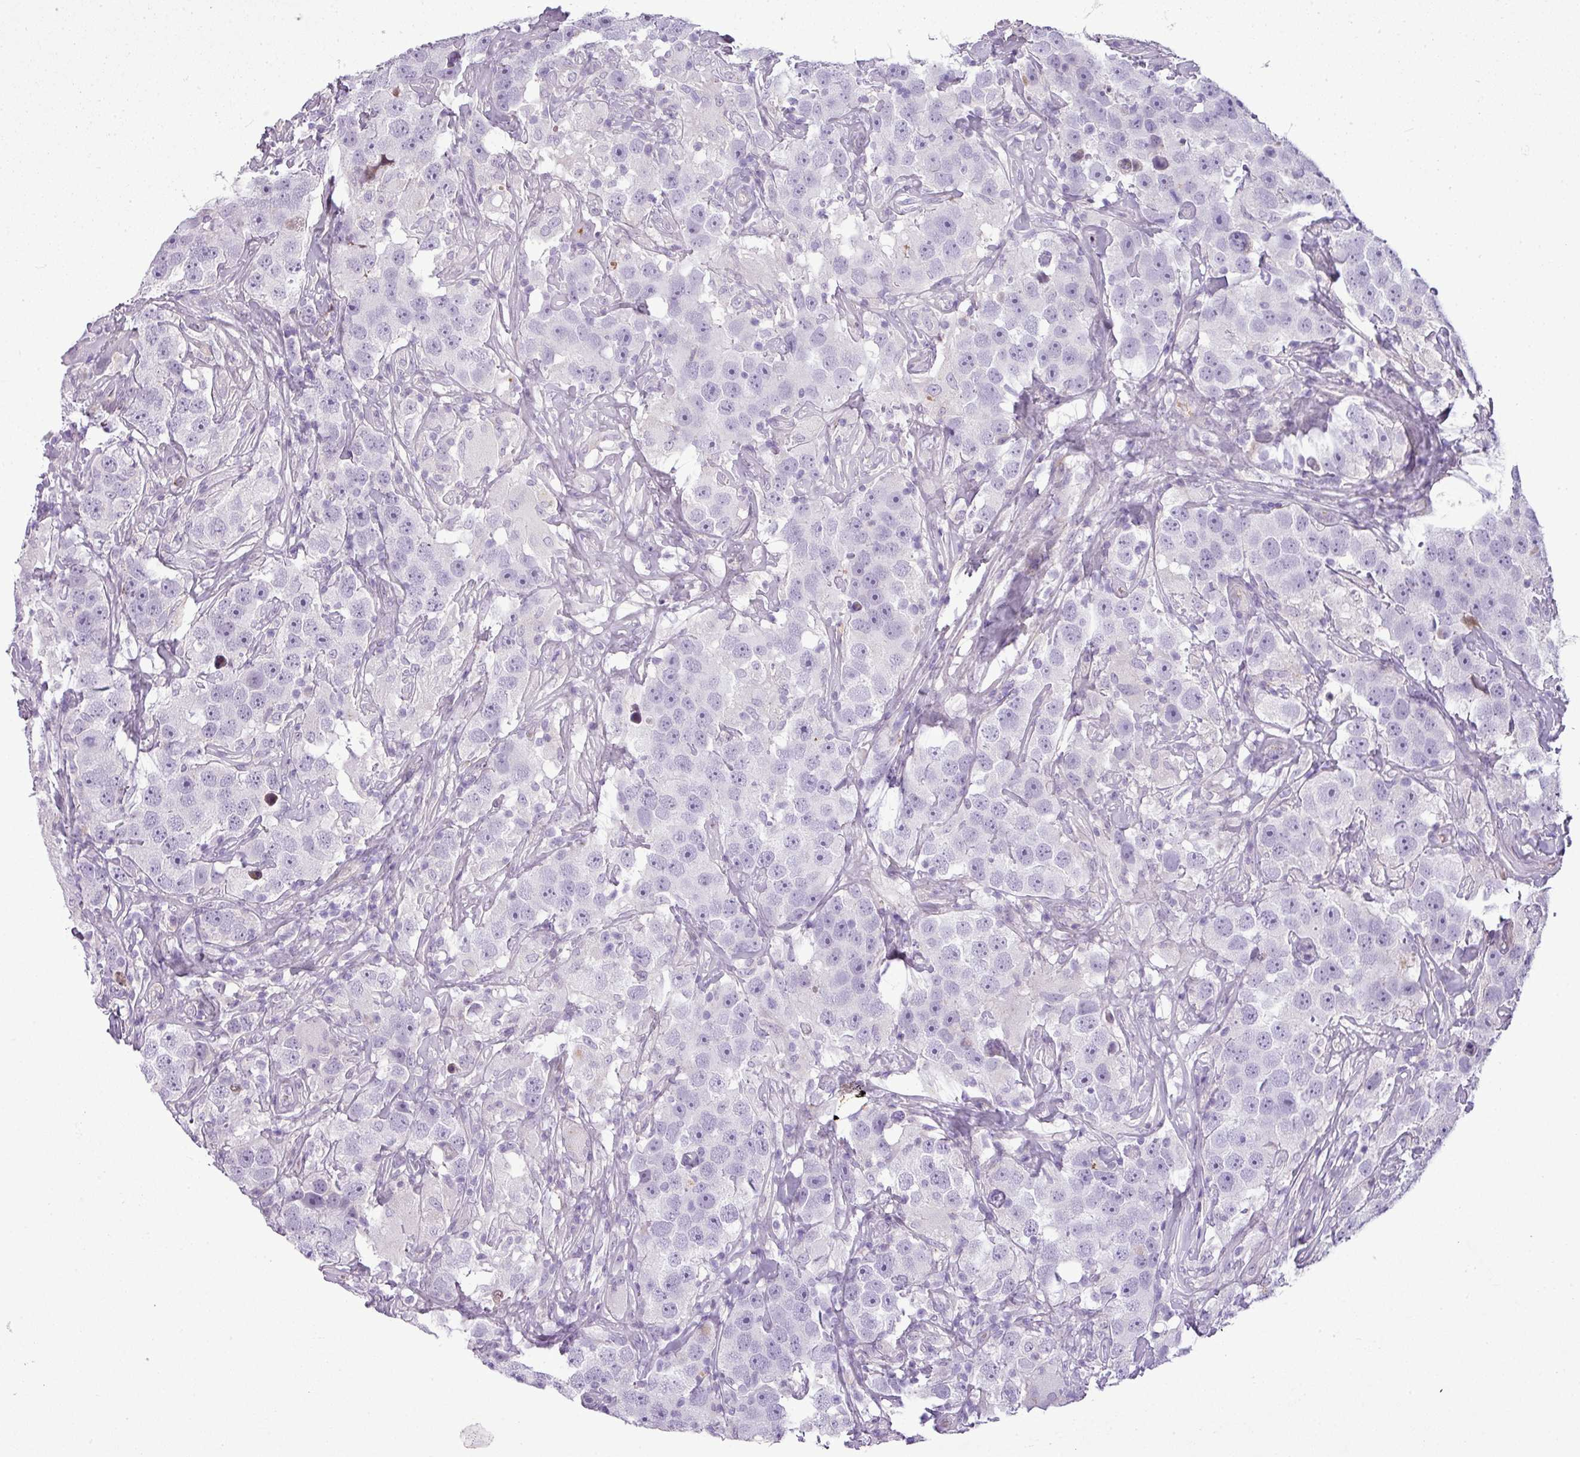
{"staining": {"intensity": "negative", "quantity": "none", "location": "none"}, "tissue": "testis cancer", "cell_type": "Tumor cells", "image_type": "cancer", "snomed": [{"axis": "morphology", "description": "Seminoma, NOS"}, {"axis": "topography", "description": "Testis"}], "caption": "Tumor cells are negative for brown protein staining in testis cancer.", "gene": "C4B", "patient": {"sex": "male", "age": 49}}